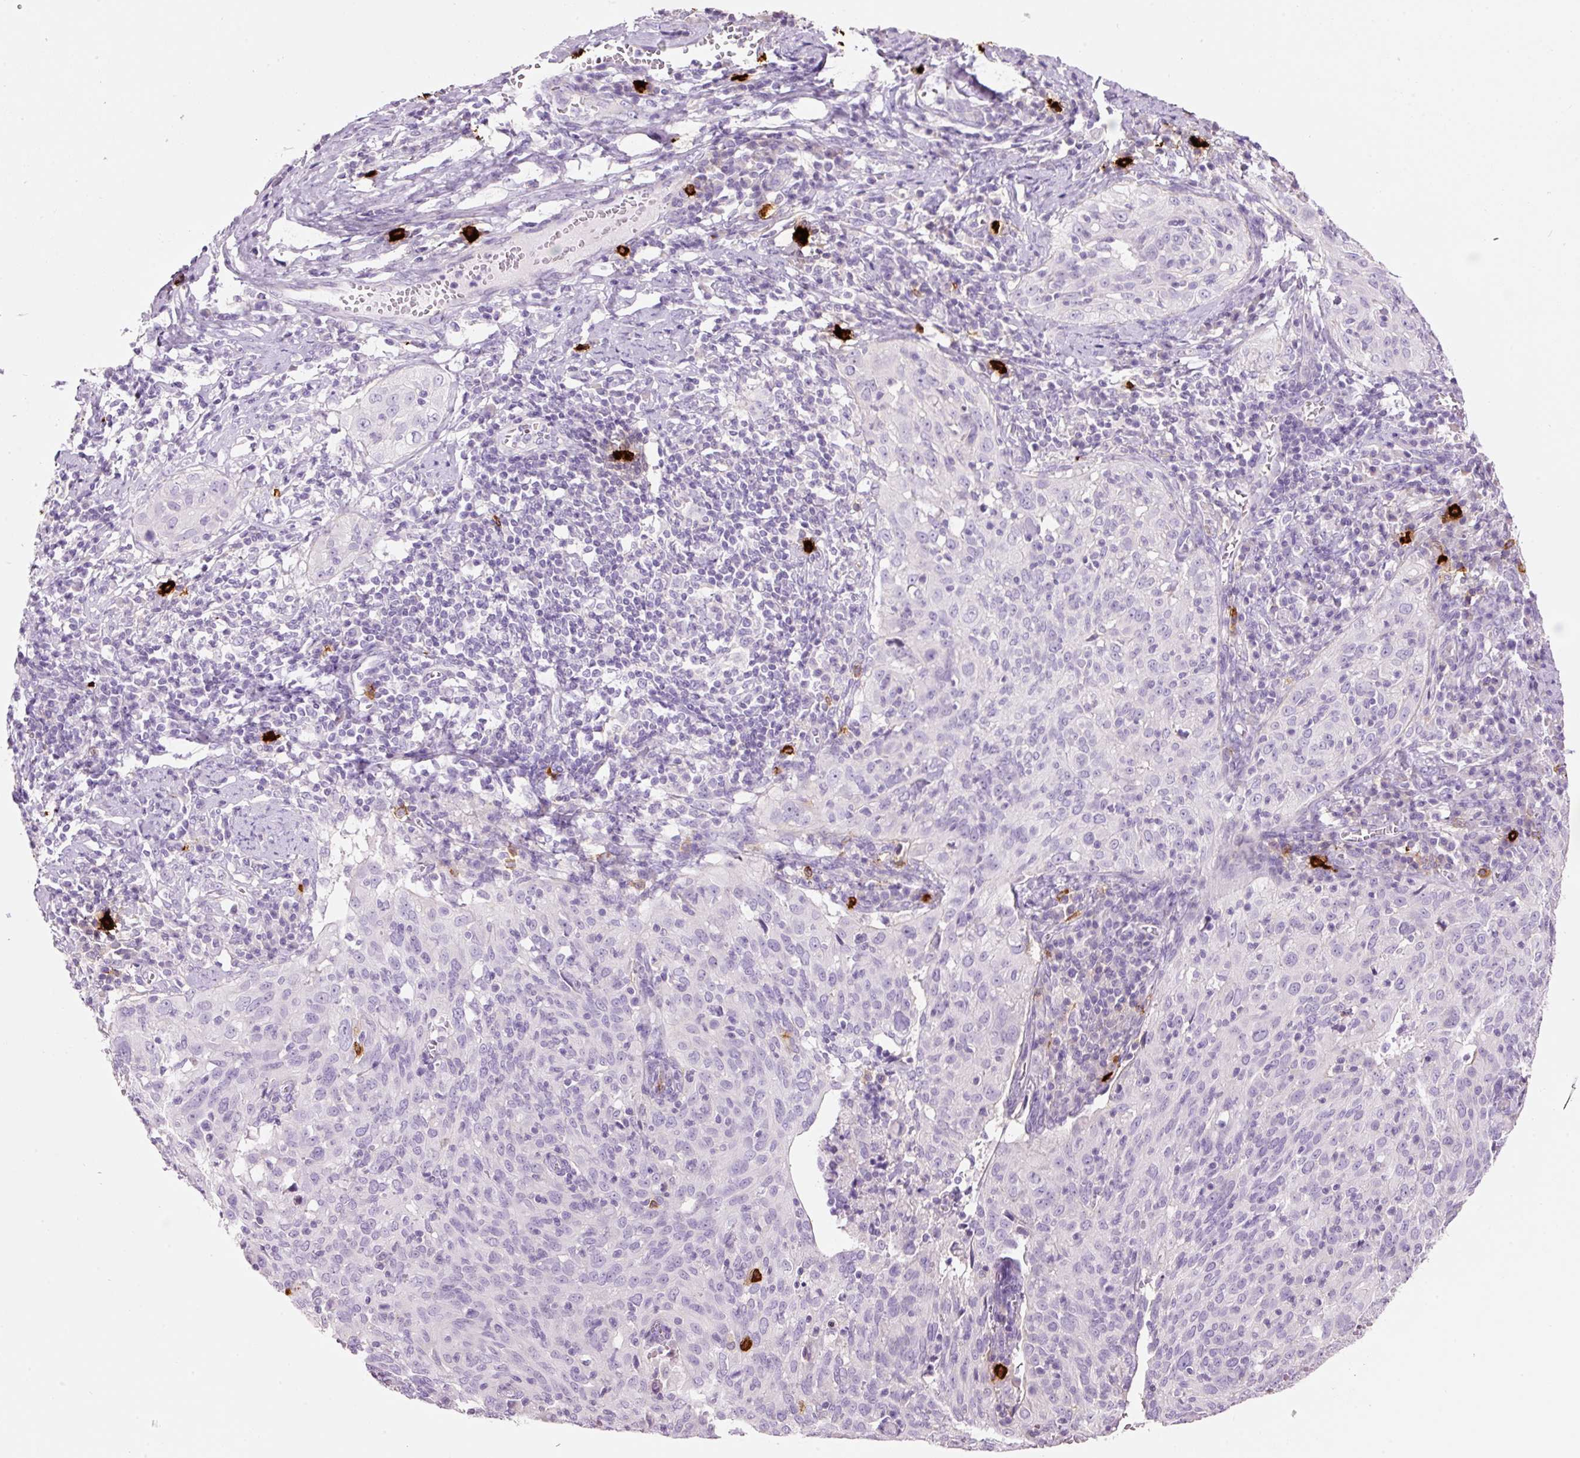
{"staining": {"intensity": "negative", "quantity": "none", "location": "none"}, "tissue": "cervical cancer", "cell_type": "Tumor cells", "image_type": "cancer", "snomed": [{"axis": "morphology", "description": "Squamous cell carcinoma, NOS"}, {"axis": "topography", "description": "Cervix"}], "caption": "Immunohistochemistry of cervical squamous cell carcinoma demonstrates no expression in tumor cells.", "gene": "CMA1", "patient": {"sex": "female", "age": 31}}